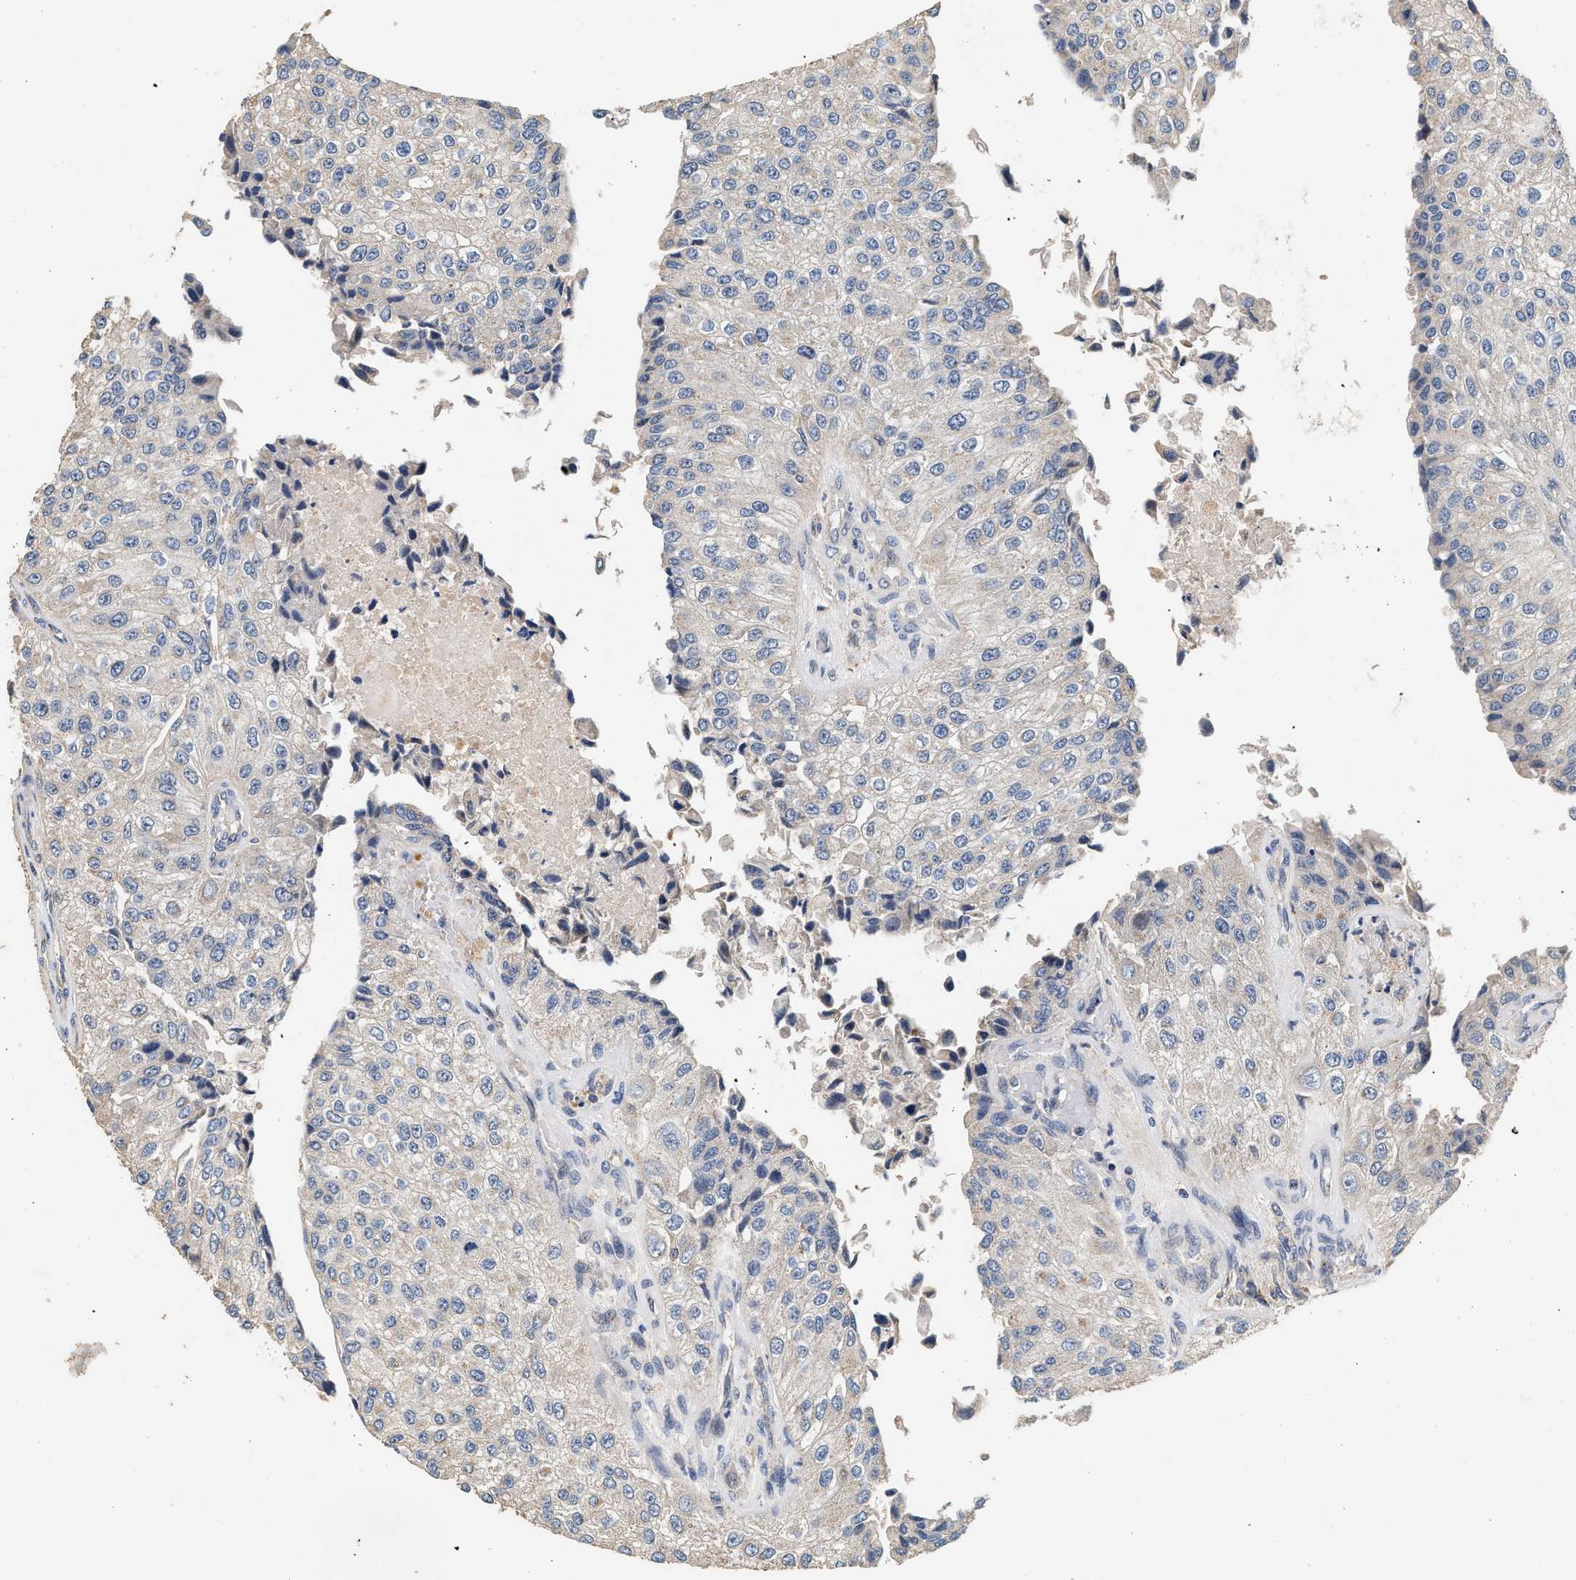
{"staining": {"intensity": "negative", "quantity": "none", "location": "none"}, "tissue": "urothelial cancer", "cell_type": "Tumor cells", "image_type": "cancer", "snomed": [{"axis": "morphology", "description": "Urothelial carcinoma, High grade"}, {"axis": "topography", "description": "Kidney"}, {"axis": "topography", "description": "Urinary bladder"}], "caption": "Urothelial cancer stained for a protein using immunohistochemistry (IHC) exhibits no positivity tumor cells.", "gene": "PTGR3", "patient": {"sex": "male", "age": 77}}